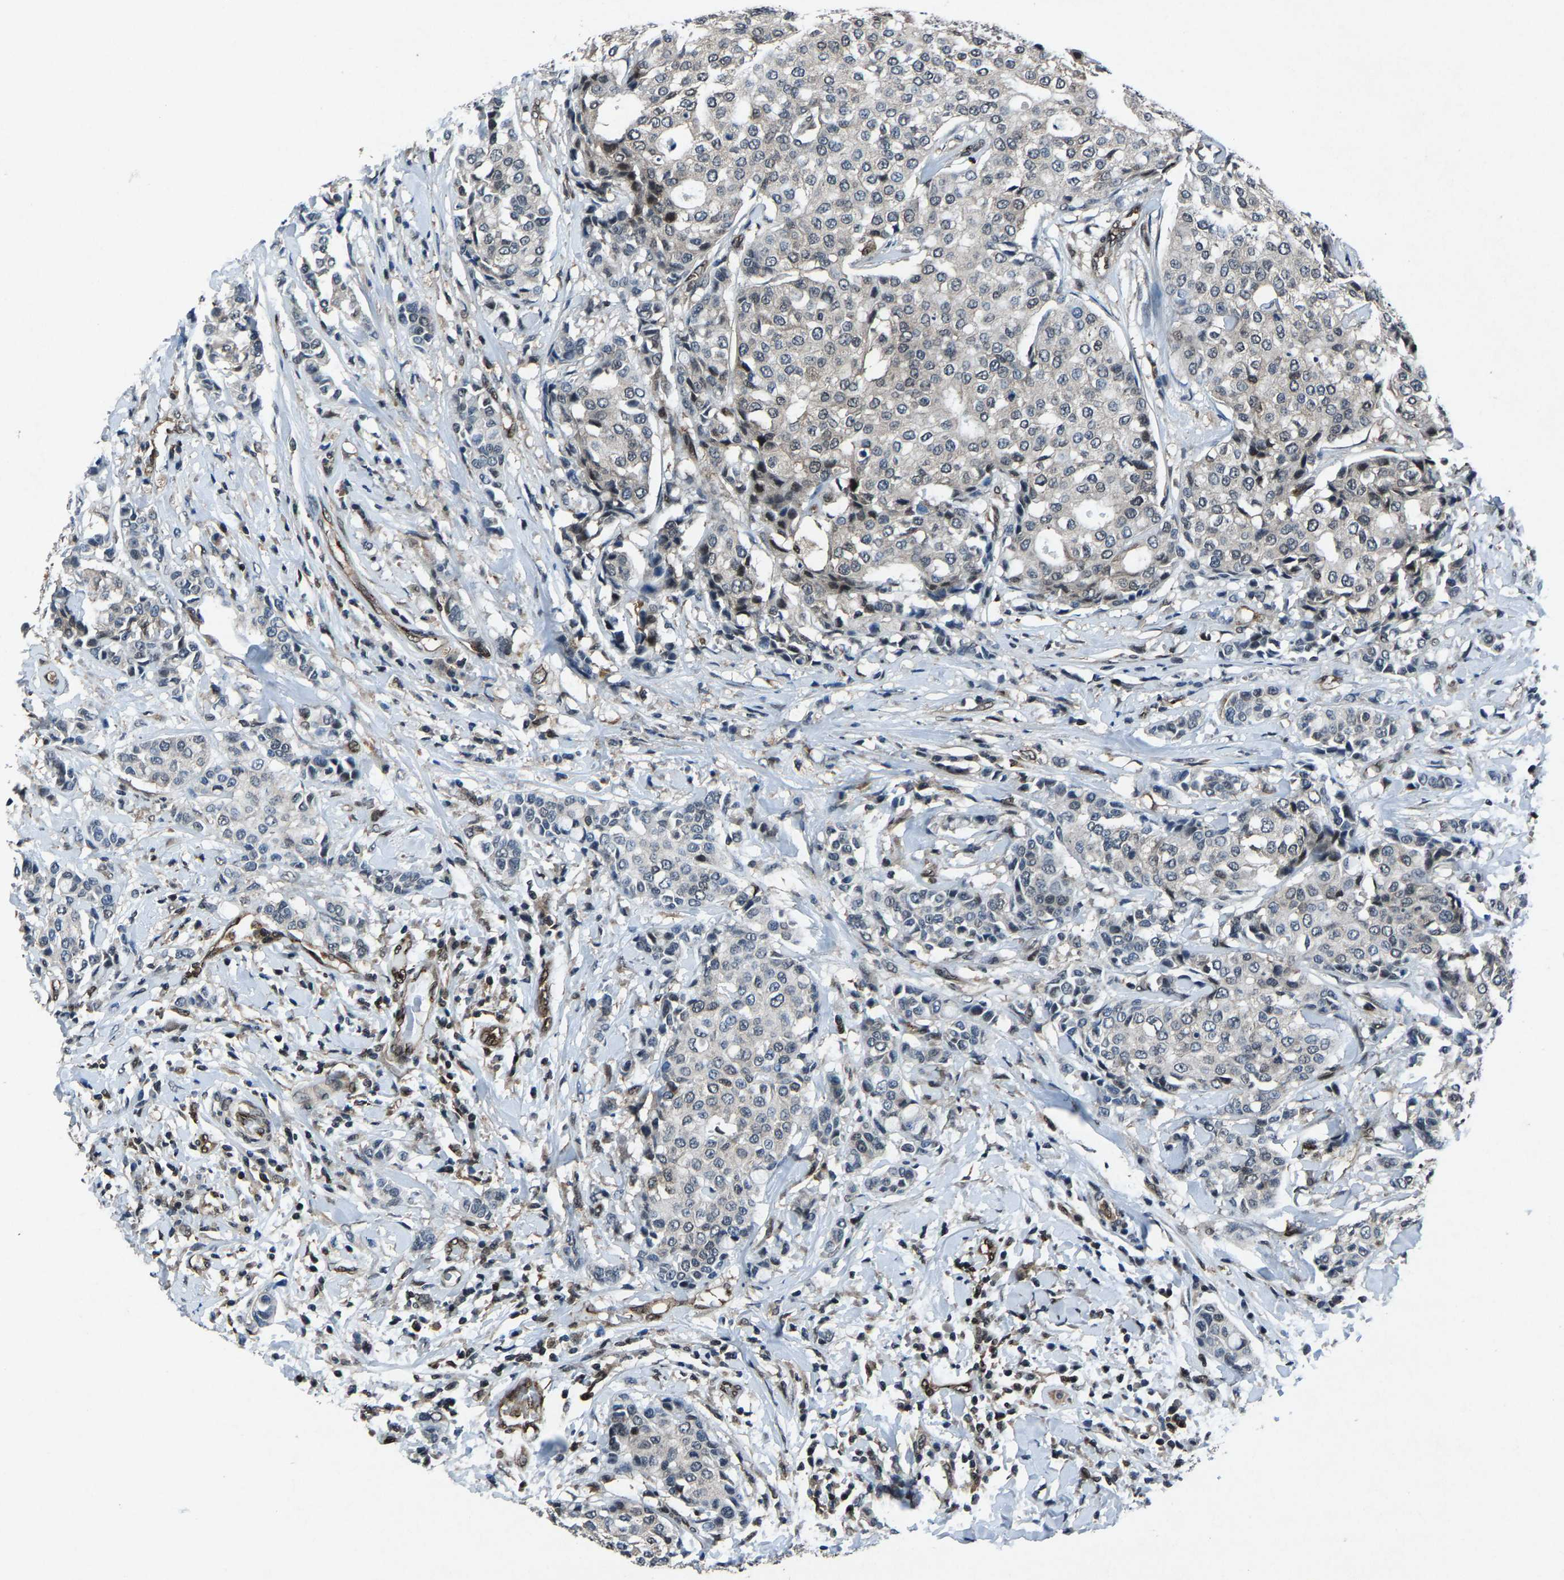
{"staining": {"intensity": "negative", "quantity": "none", "location": "none"}, "tissue": "breast cancer", "cell_type": "Tumor cells", "image_type": "cancer", "snomed": [{"axis": "morphology", "description": "Duct carcinoma"}, {"axis": "topography", "description": "Breast"}], "caption": "Invasive ductal carcinoma (breast) stained for a protein using immunohistochemistry shows no expression tumor cells.", "gene": "ATXN3", "patient": {"sex": "female", "age": 27}}